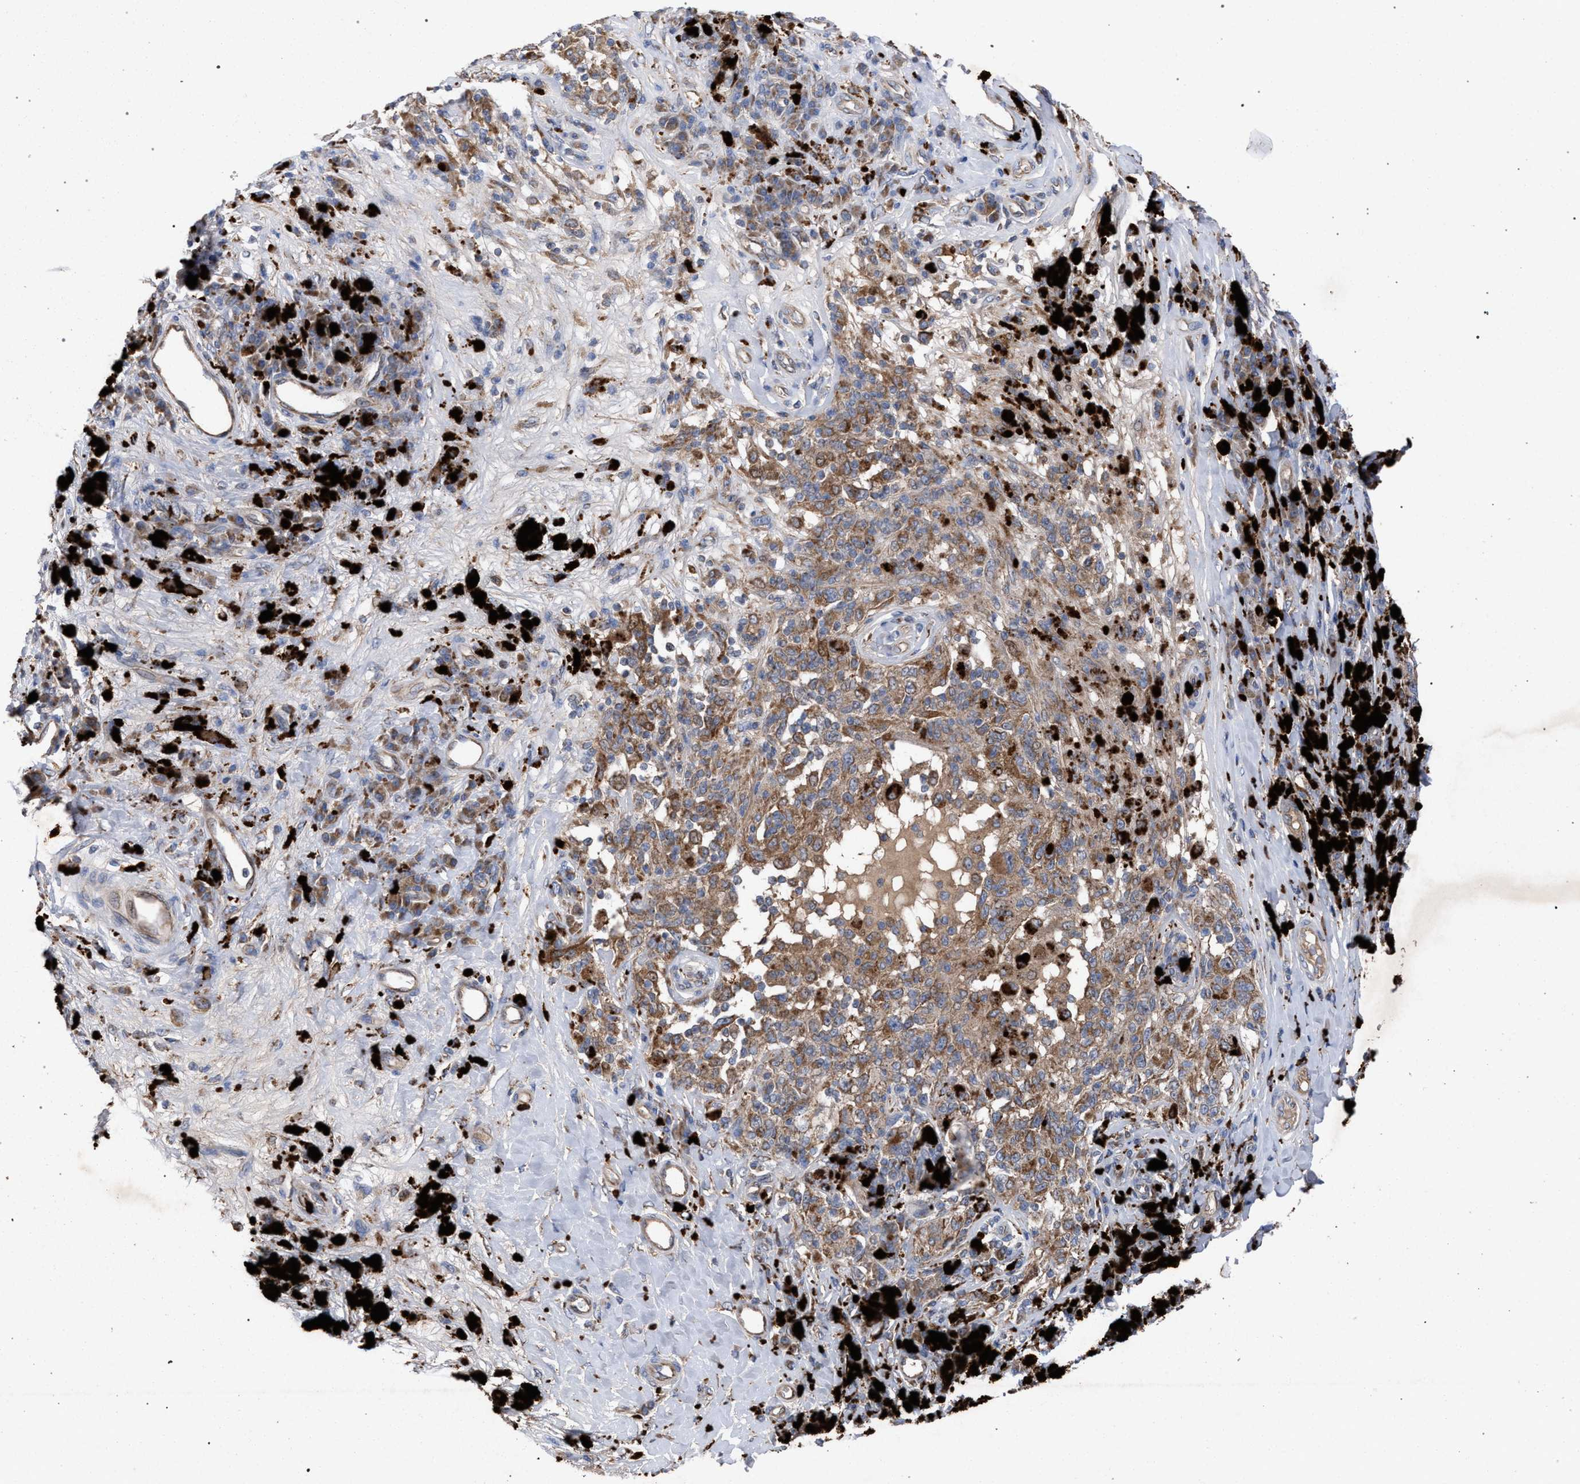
{"staining": {"intensity": "moderate", "quantity": ">75%", "location": "cytoplasmic/membranous"}, "tissue": "melanoma", "cell_type": "Tumor cells", "image_type": "cancer", "snomed": [{"axis": "morphology", "description": "Malignant melanoma, NOS"}, {"axis": "topography", "description": "Skin"}], "caption": "A photomicrograph of malignant melanoma stained for a protein displays moderate cytoplasmic/membranous brown staining in tumor cells.", "gene": "BCL2L12", "patient": {"sex": "female", "age": 73}}